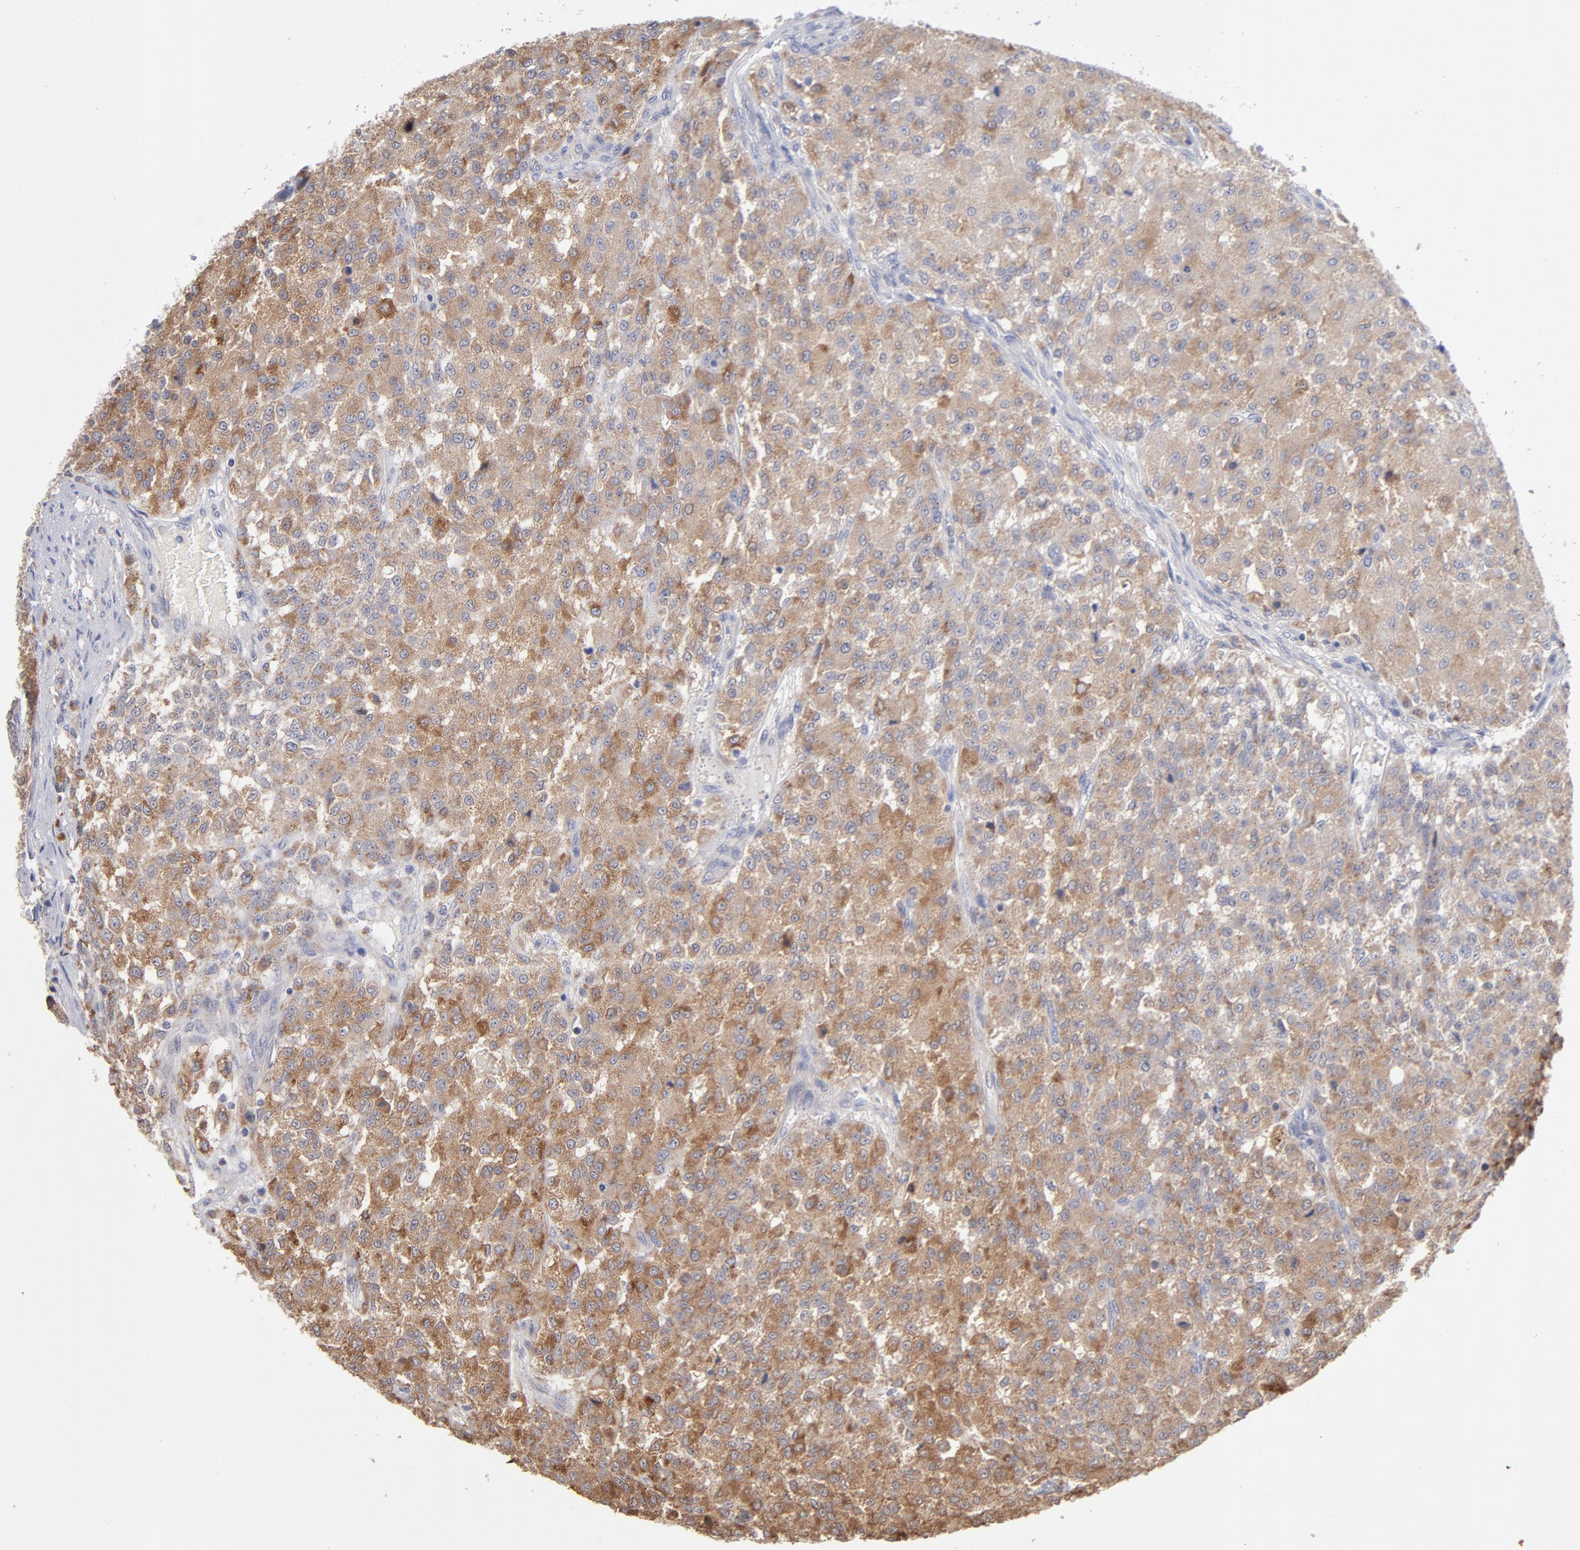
{"staining": {"intensity": "moderate", "quantity": ">75%", "location": "cytoplasmic/membranous"}, "tissue": "testis cancer", "cell_type": "Tumor cells", "image_type": "cancer", "snomed": [{"axis": "morphology", "description": "Seminoma, NOS"}, {"axis": "topography", "description": "Testis"}], "caption": "Testis cancer (seminoma) stained with DAB IHC exhibits medium levels of moderate cytoplasmic/membranous positivity in approximately >75% of tumor cells.", "gene": "RRAGB", "patient": {"sex": "male", "age": 59}}